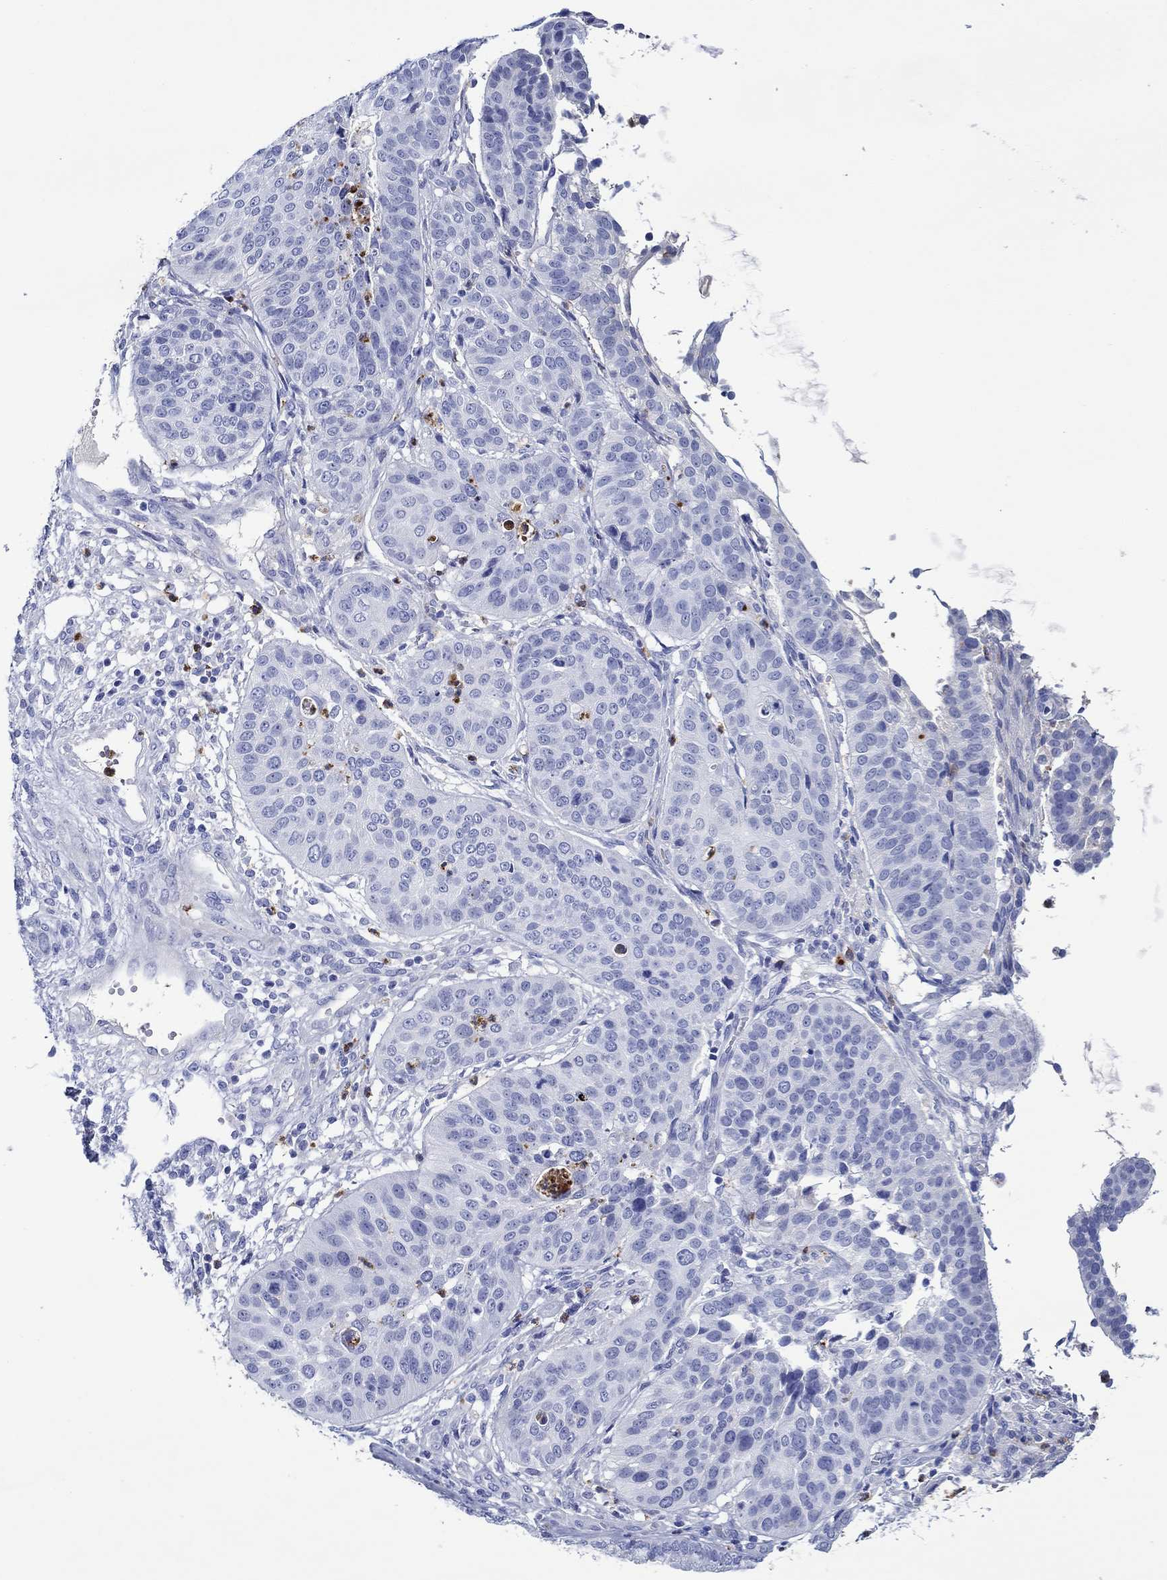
{"staining": {"intensity": "negative", "quantity": "none", "location": "none"}, "tissue": "cervical cancer", "cell_type": "Tumor cells", "image_type": "cancer", "snomed": [{"axis": "morphology", "description": "Normal tissue, NOS"}, {"axis": "morphology", "description": "Squamous cell carcinoma, NOS"}, {"axis": "topography", "description": "Cervix"}], "caption": "Protein analysis of cervical cancer reveals no significant staining in tumor cells.", "gene": "EPX", "patient": {"sex": "female", "age": 39}}